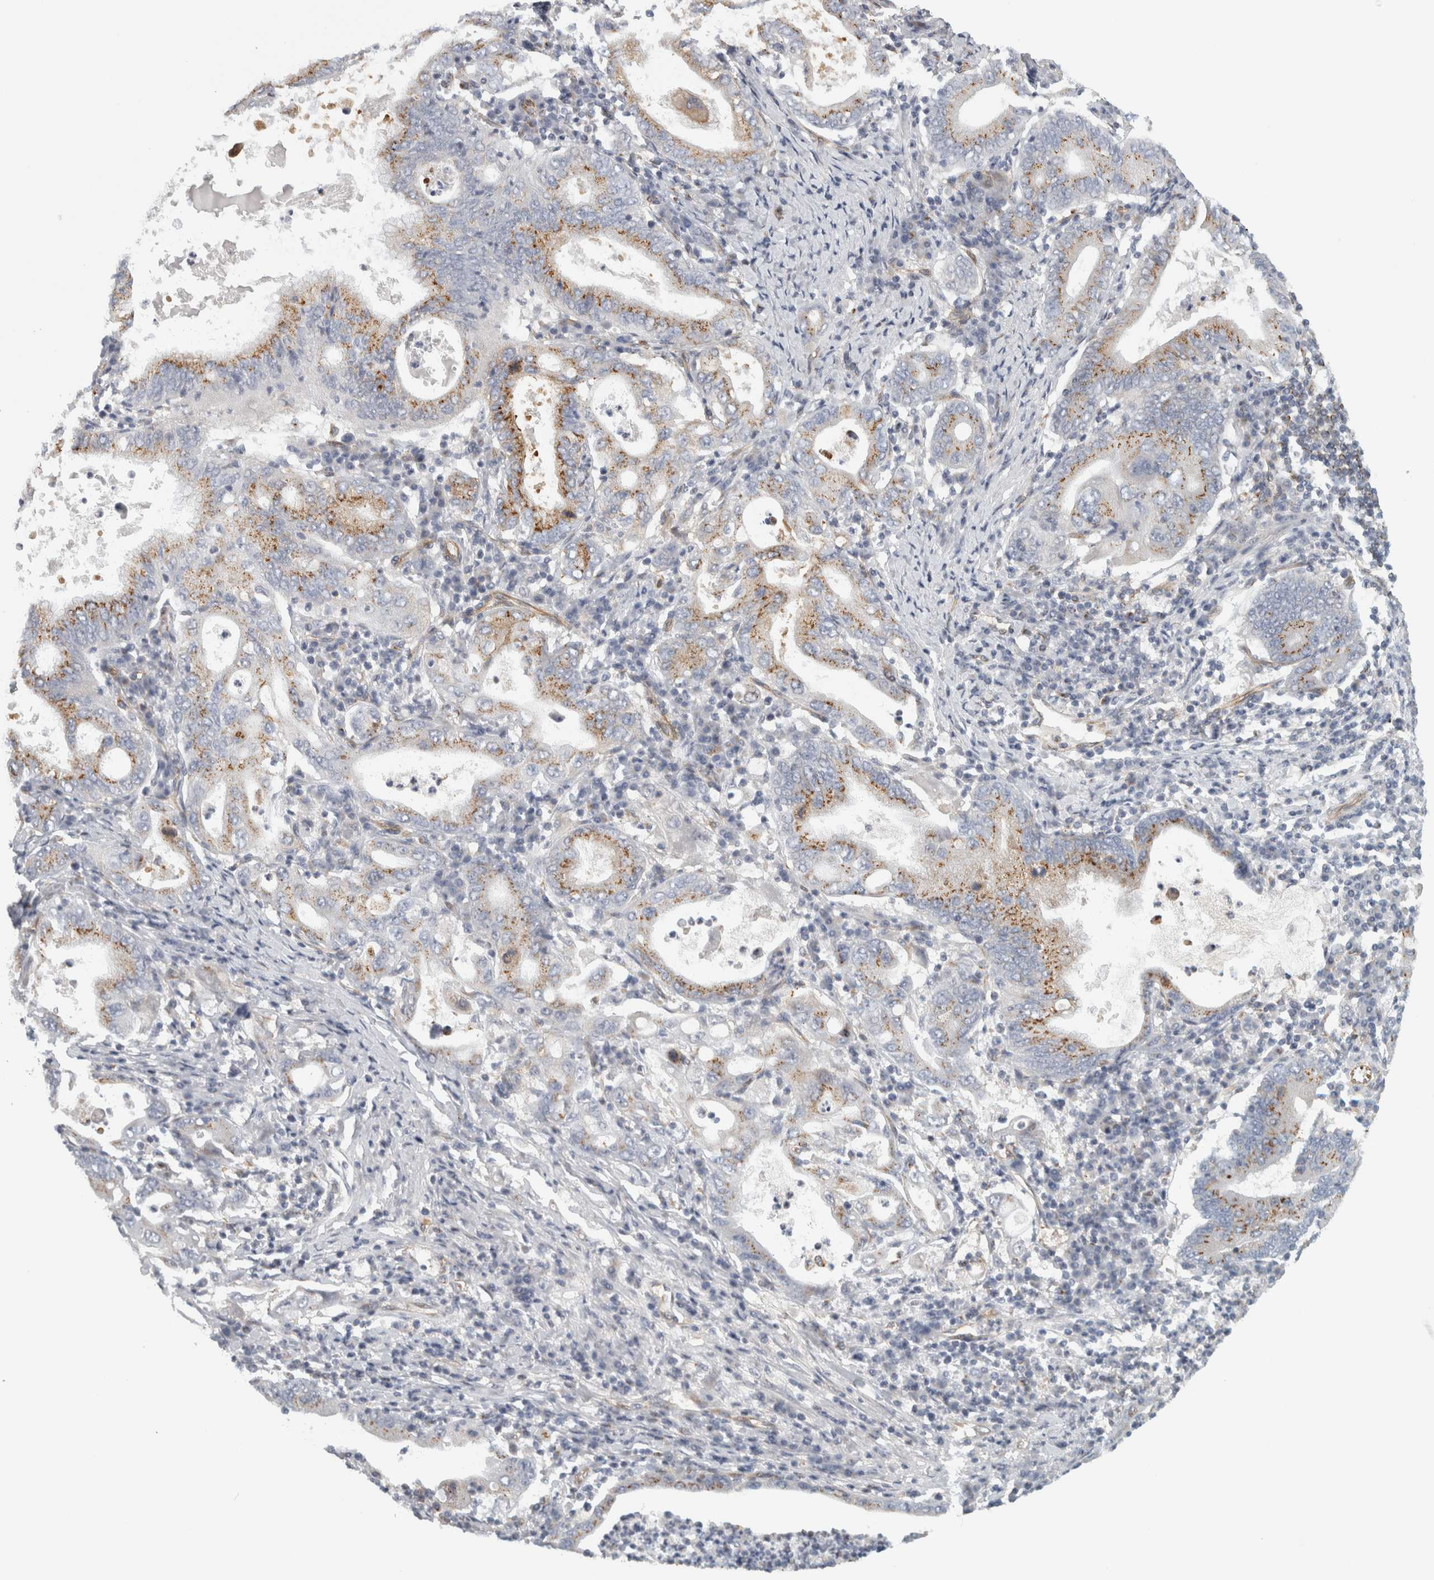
{"staining": {"intensity": "moderate", "quantity": ">75%", "location": "cytoplasmic/membranous"}, "tissue": "stomach cancer", "cell_type": "Tumor cells", "image_type": "cancer", "snomed": [{"axis": "morphology", "description": "Normal tissue, NOS"}, {"axis": "morphology", "description": "Adenocarcinoma, NOS"}, {"axis": "topography", "description": "Esophagus"}, {"axis": "topography", "description": "Stomach, upper"}, {"axis": "topography", "description": "Peripheral nerve tissue"}], "caption": "This photomicrograph shows stomach adenocarcinoma stained with IHC to label a protein in brown. The cytoplasmic/membranous of tumor cells show moderate positivity for the protein. Nuclei are counter-stained blue.", "gene": "PEX6", "patient": {"sex": "male", "age": 62}}